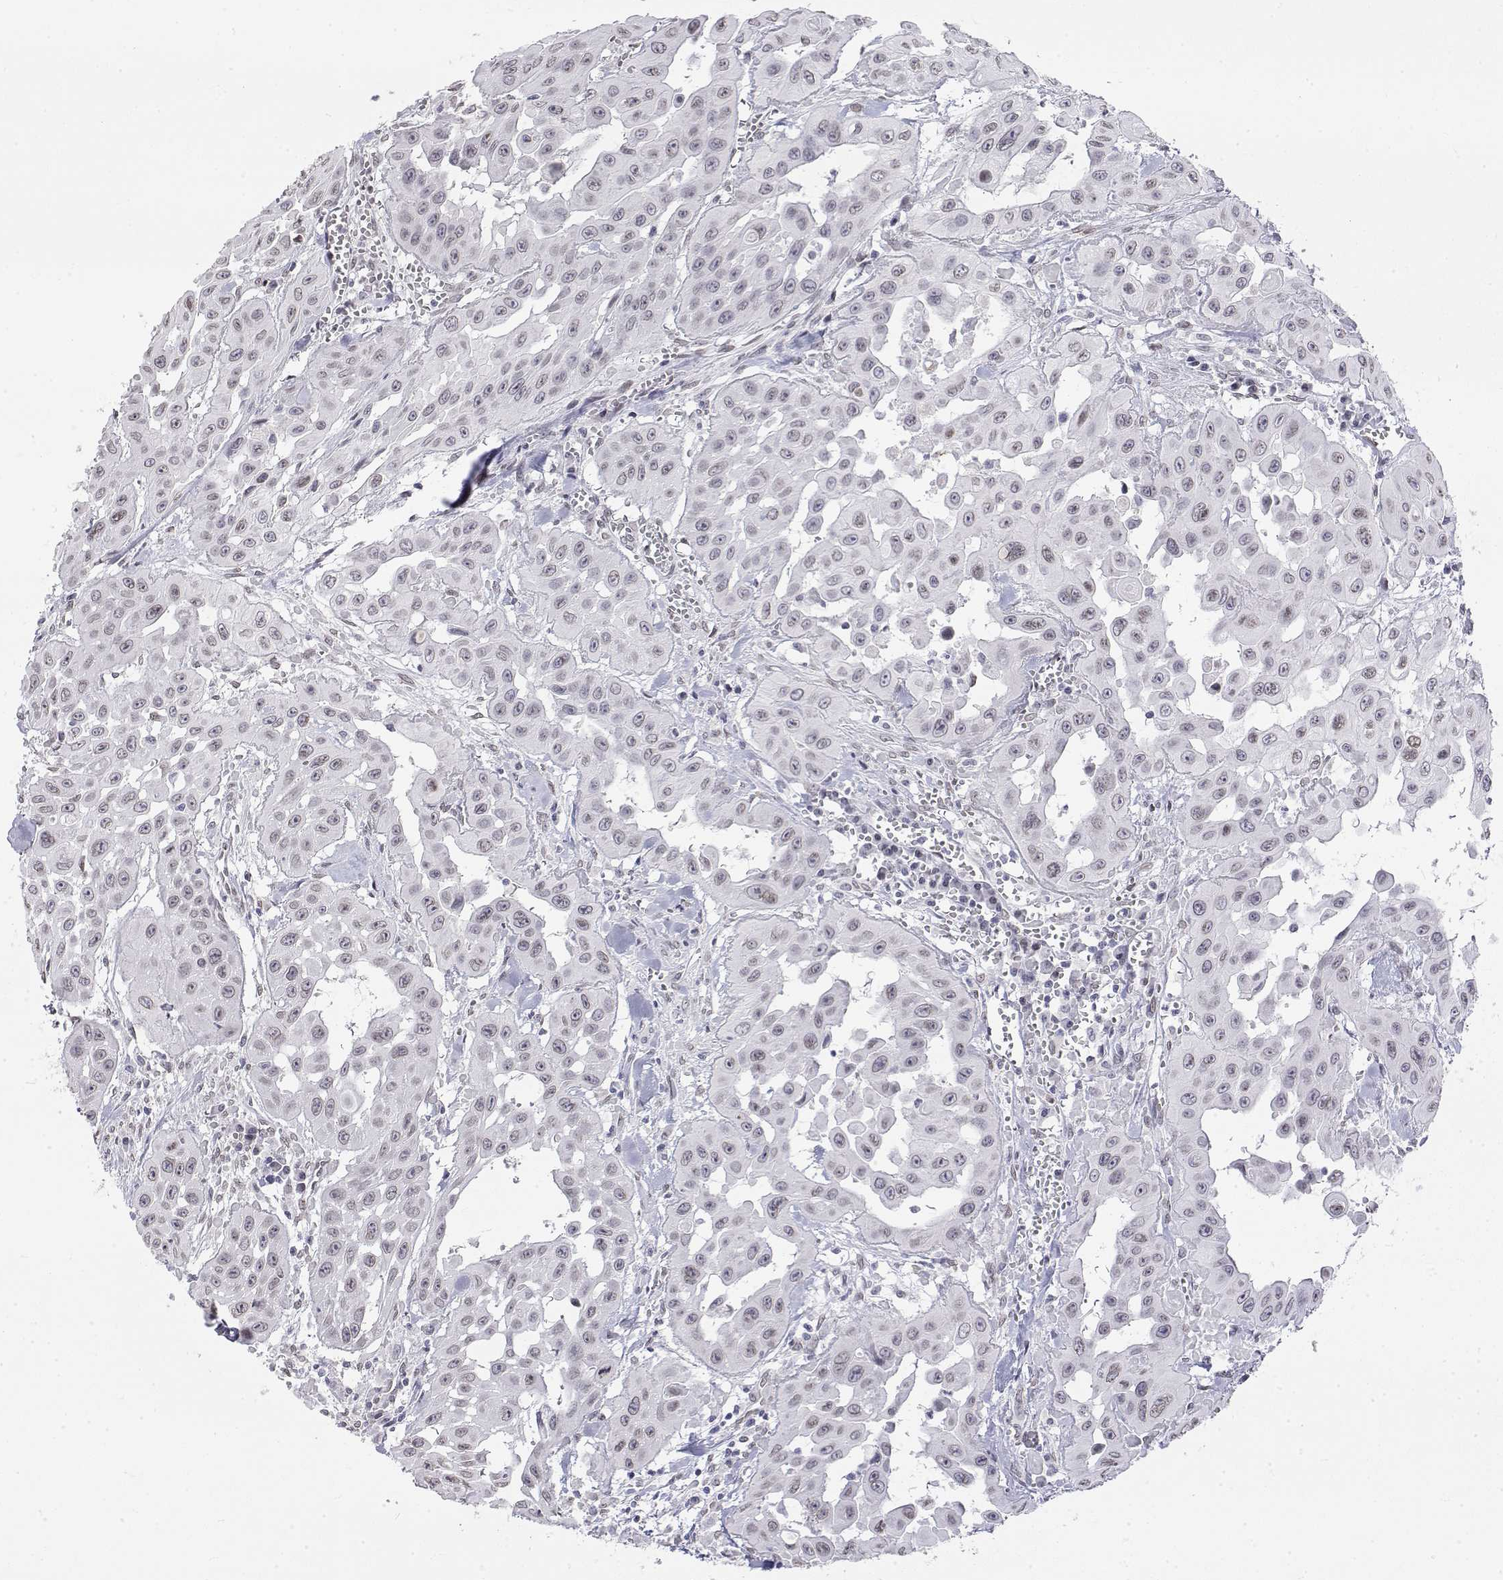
{"staining": {"intensity": "weak", "quantity": "25%-75%", "location": "nuclear"}, "tissue": "head and neck cancer", "cell_type": "Tumor cells", "image_type": "cancer", "snomed": [{"axis": "morphology", "description": "Adenocarcinoma, NOS"}, {"axis": "topography", "description": "Head-Neck"}], "caption": "Head and neck adenocarcinoma stained with a brown dye exhibits weak nuclear positive staining in approximately 25%-75% of tumor cells.", "gene": "ZNF532", "patient": {"sex": "male", "age": 73}}